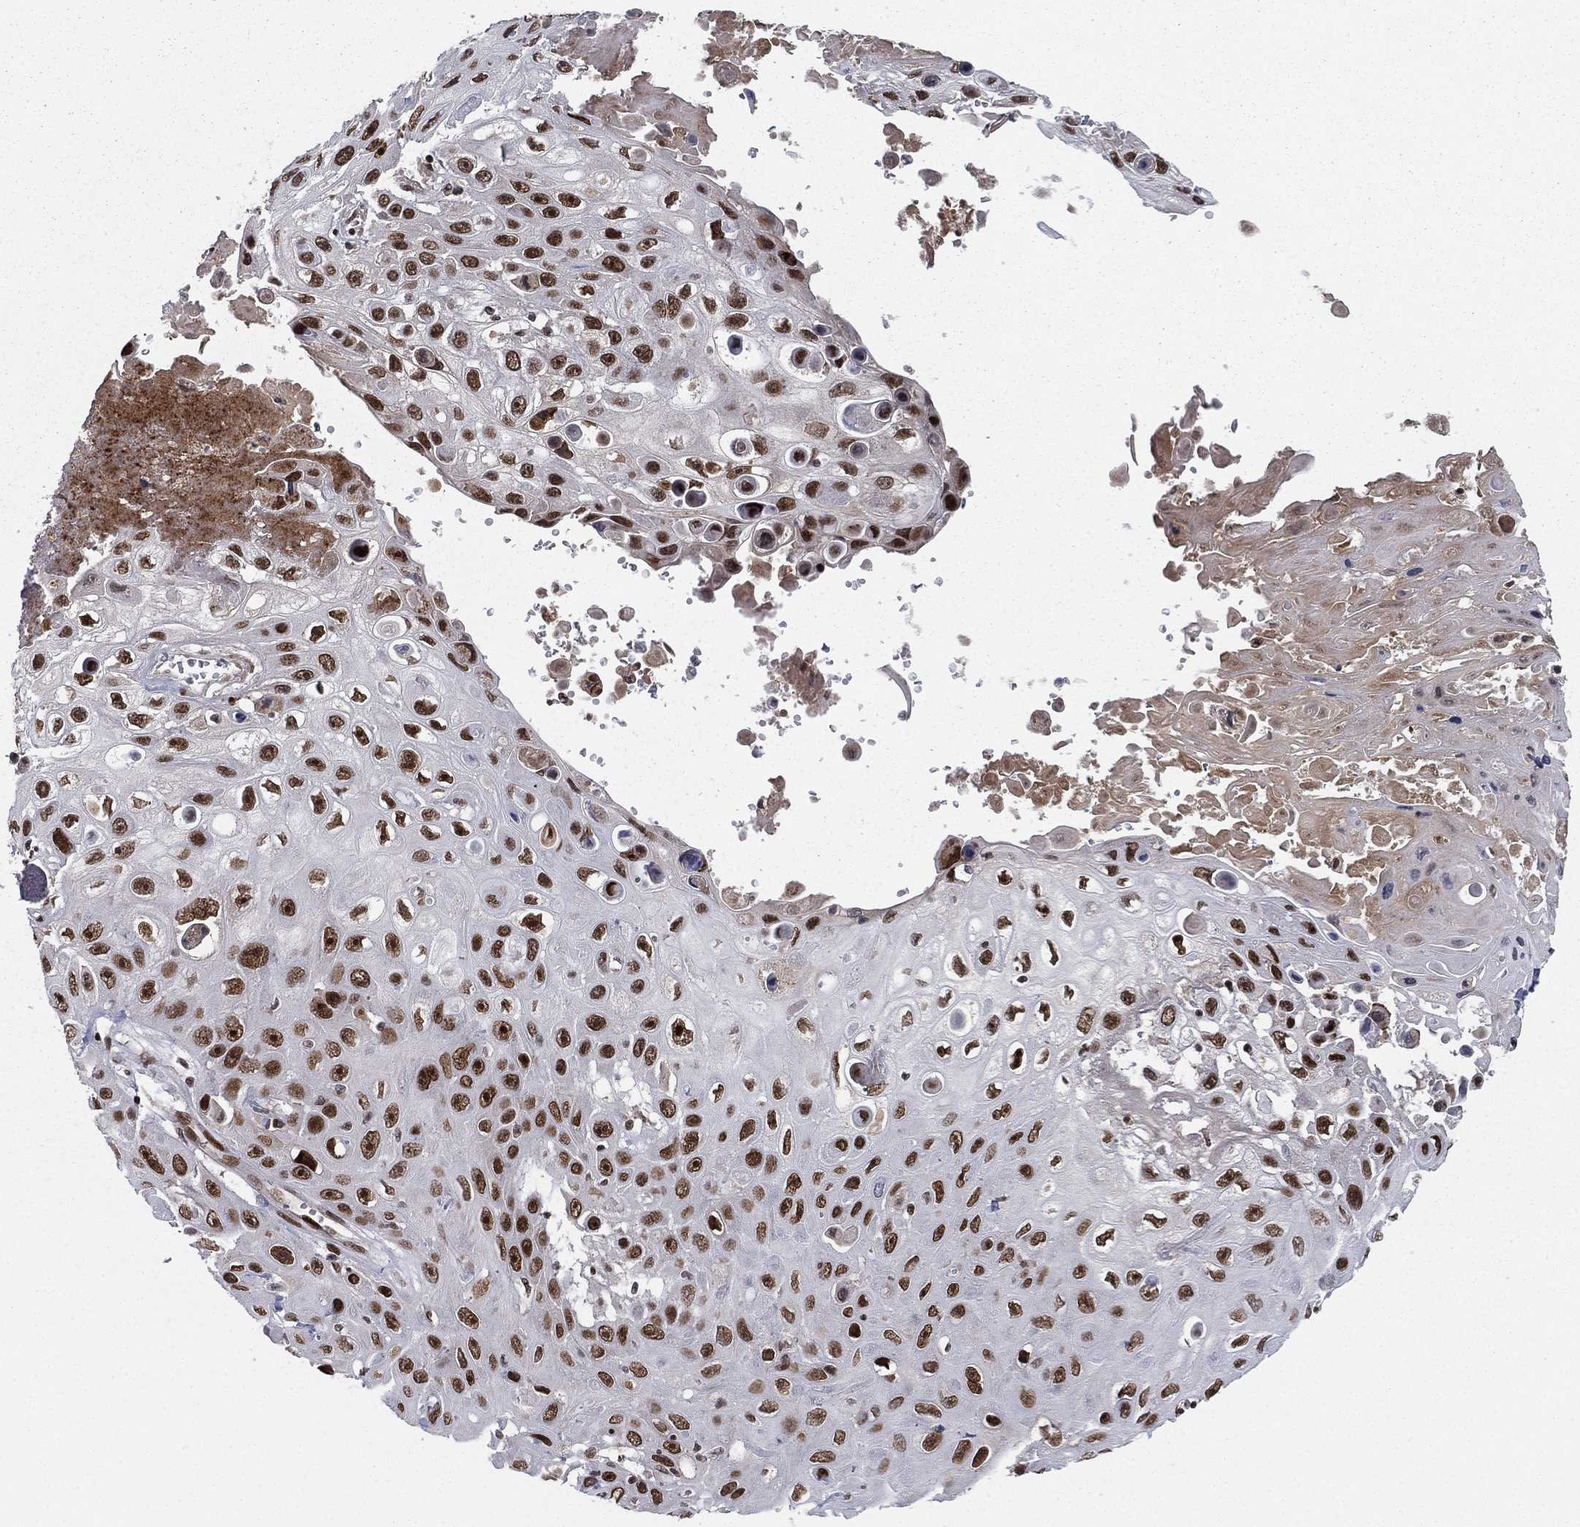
{"staining": {"intensity": "strong", "quantity": ">75%", "location": "nuclear"}, "tissue": "skin cancer", "cell_type": "Tumor cells", "image_type": "cancer", "snomed": [{"axis": "morphology", "description": "Squamous cell carcinoma, NOS"}, {"axis": "topography", "description": "Skin"}], "caption": "DAB immunohistochemical staining of skin cancer (squamous cell carcinoma) reveals strong nuclear protein positivity in approximately >75% of tumor cells.", "gene": "RTF1", "patient": {"sex": "male", "age": 82}}